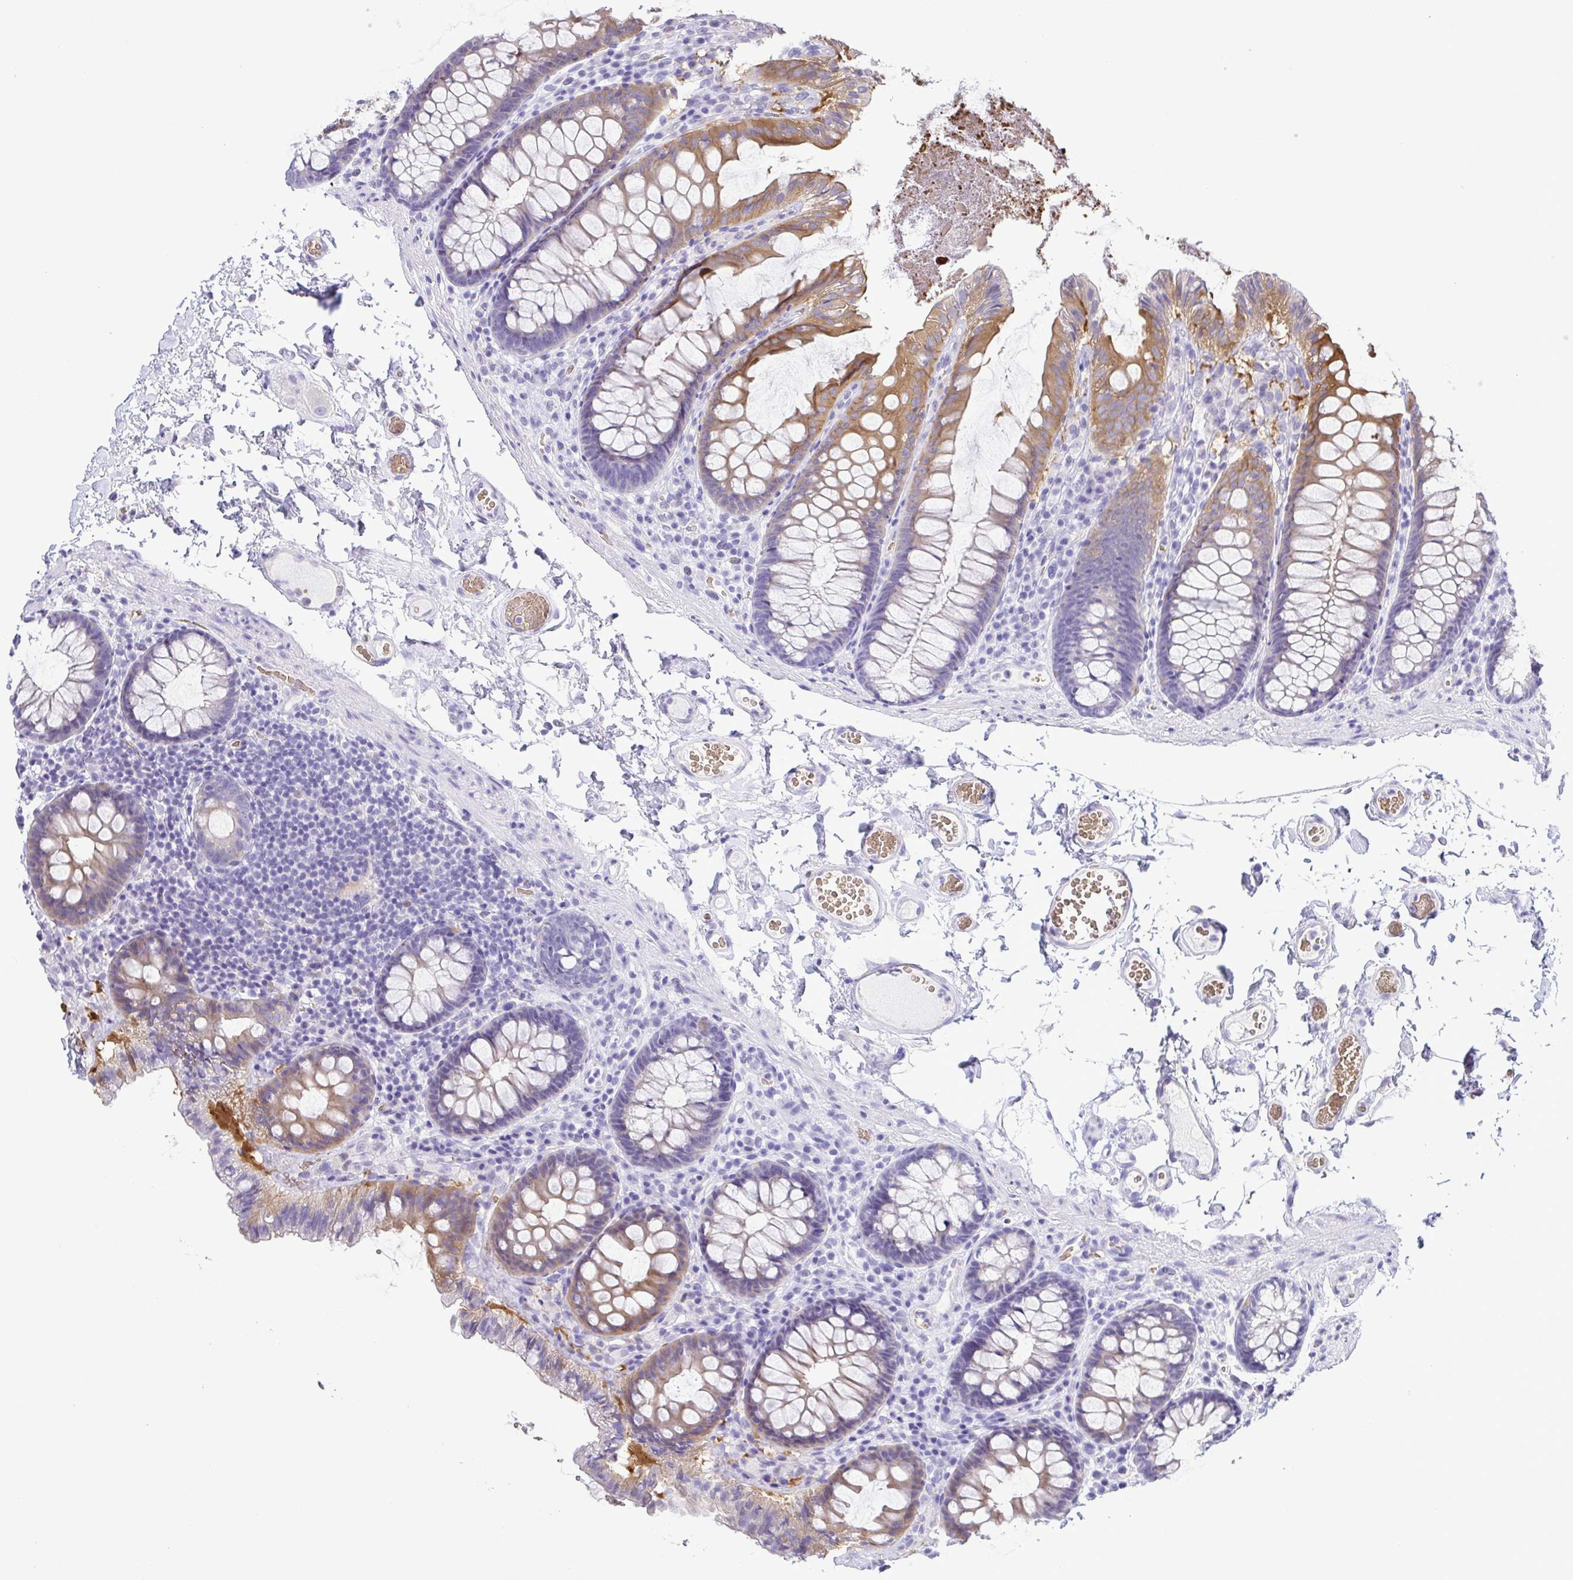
{"staining": {"intensity": "negative", "quantity": "none", "location": "none"}, "tissue": "colon", "cell_type": "Endothelial cells", "image_type": "normal", "snomed": [{"axis": "morphology", "description": "Normal tissue, NOS"}, {"axis": "topography", "description": "Colon"}, {"axis": "topography", "description": "Peripheral nerve tissue"}], "caption": "Protein analysis of benign colon exhibits no significant expression in endothelial cells. Brightfield microscopy of IHC stained with DAB (3,3'-diaminobenzidine) (brown) and hematoxylin (blue), captured at high magnification.", "gene": "EPB42", "patient": {"sex": "male", "age": 84}}